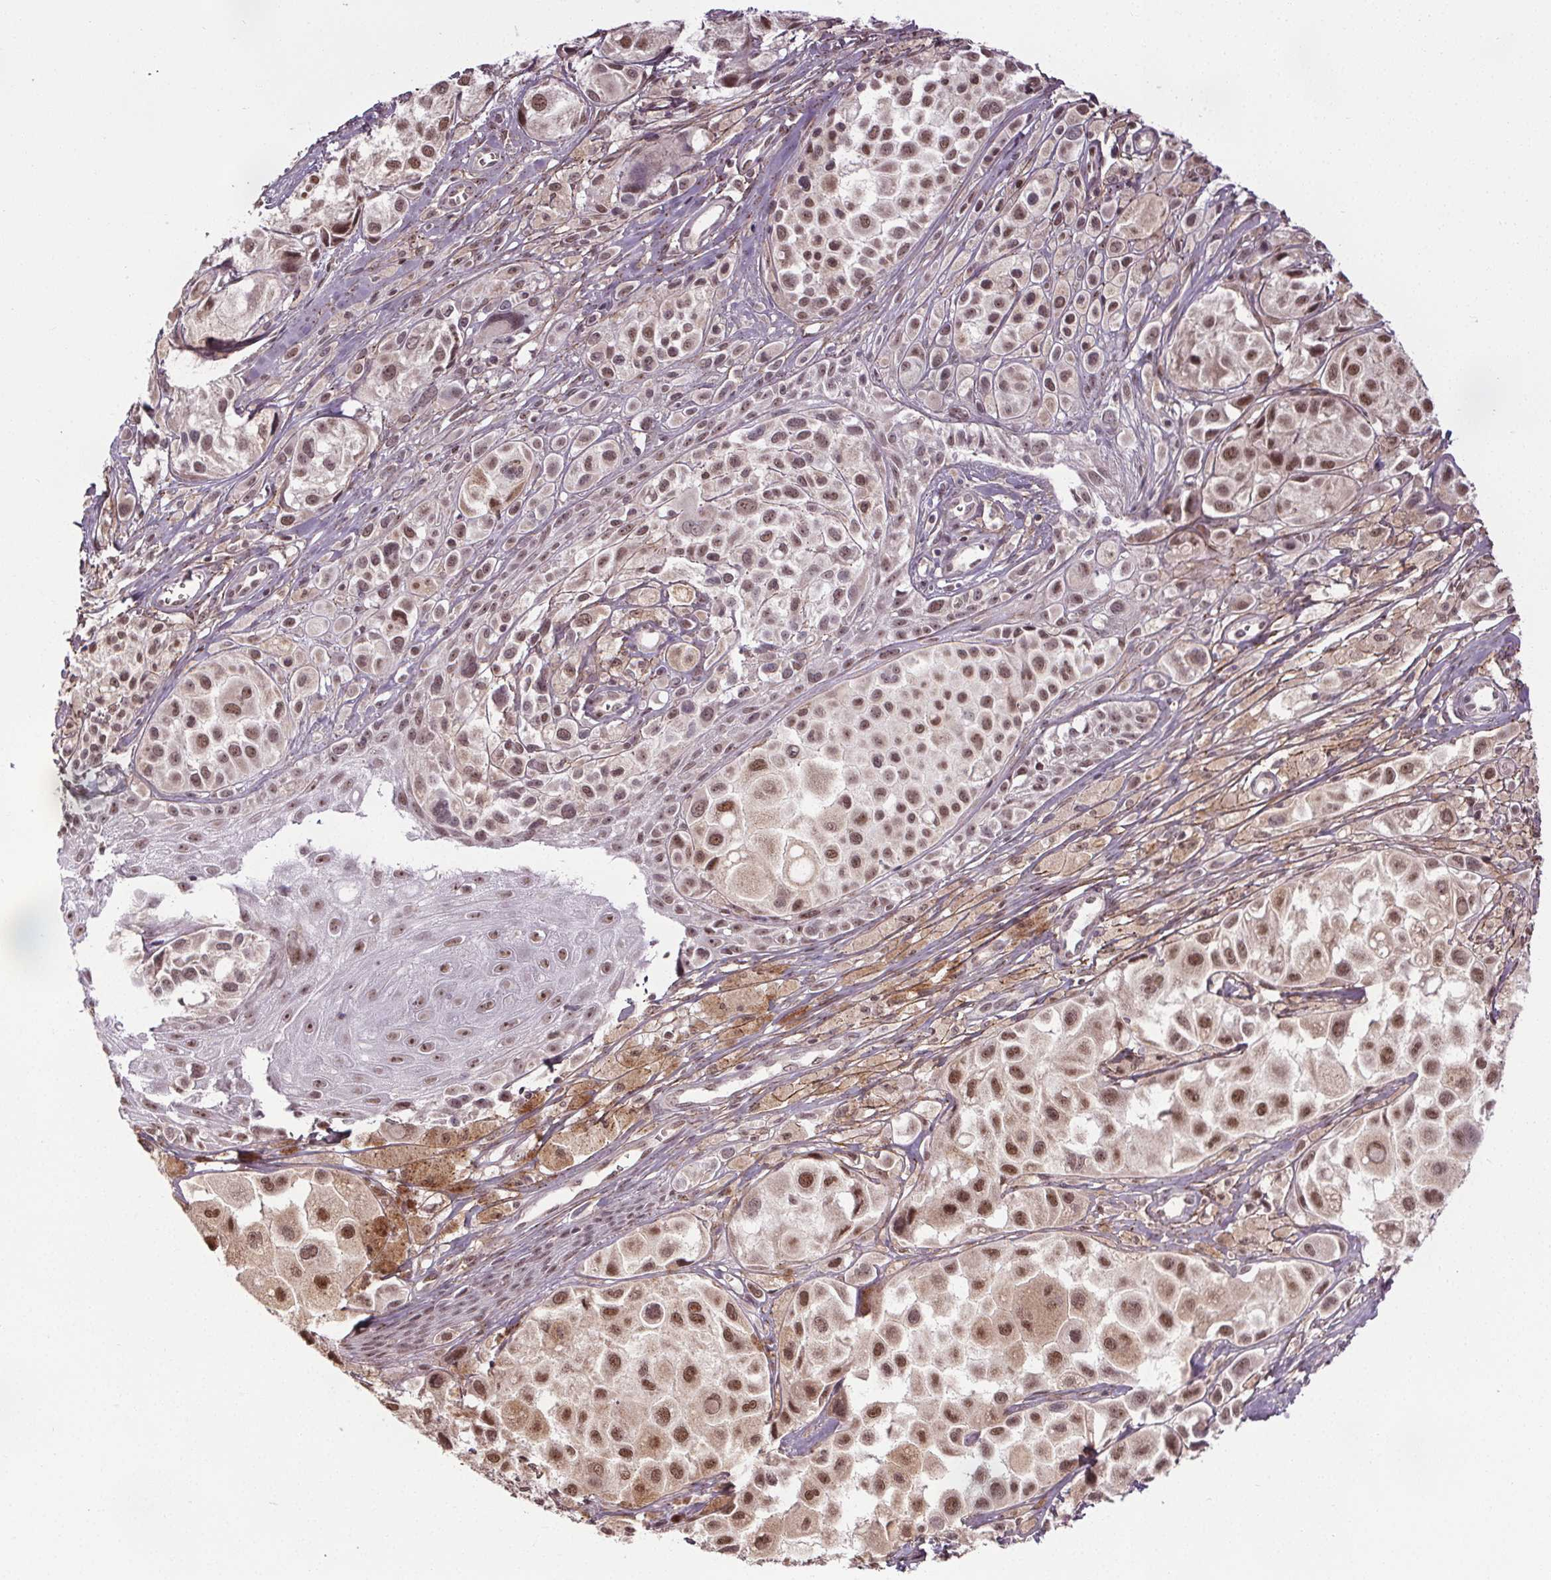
{"staining": {"intensity": "moderate", "quantity": ">75%", "location": "nuclear"}, "tissue": "melanoma", "cell_type": "Tumor cells", "image_type": "cancer", "snomed": [{"axis": "morphology", "description": "Malignant melanoma, NOS"}, {"axis": "topography", "description": "Skin"}], "caption": "Tumor cells demonstrate medium levels of moderate nuclear expression in about >75% of cells in human melanoma. (brown staining indicates protein expression, while blue staining denotes nuclei).", "gene": "KIAA0232", "patient": {"sex": "male", "age": 77}}